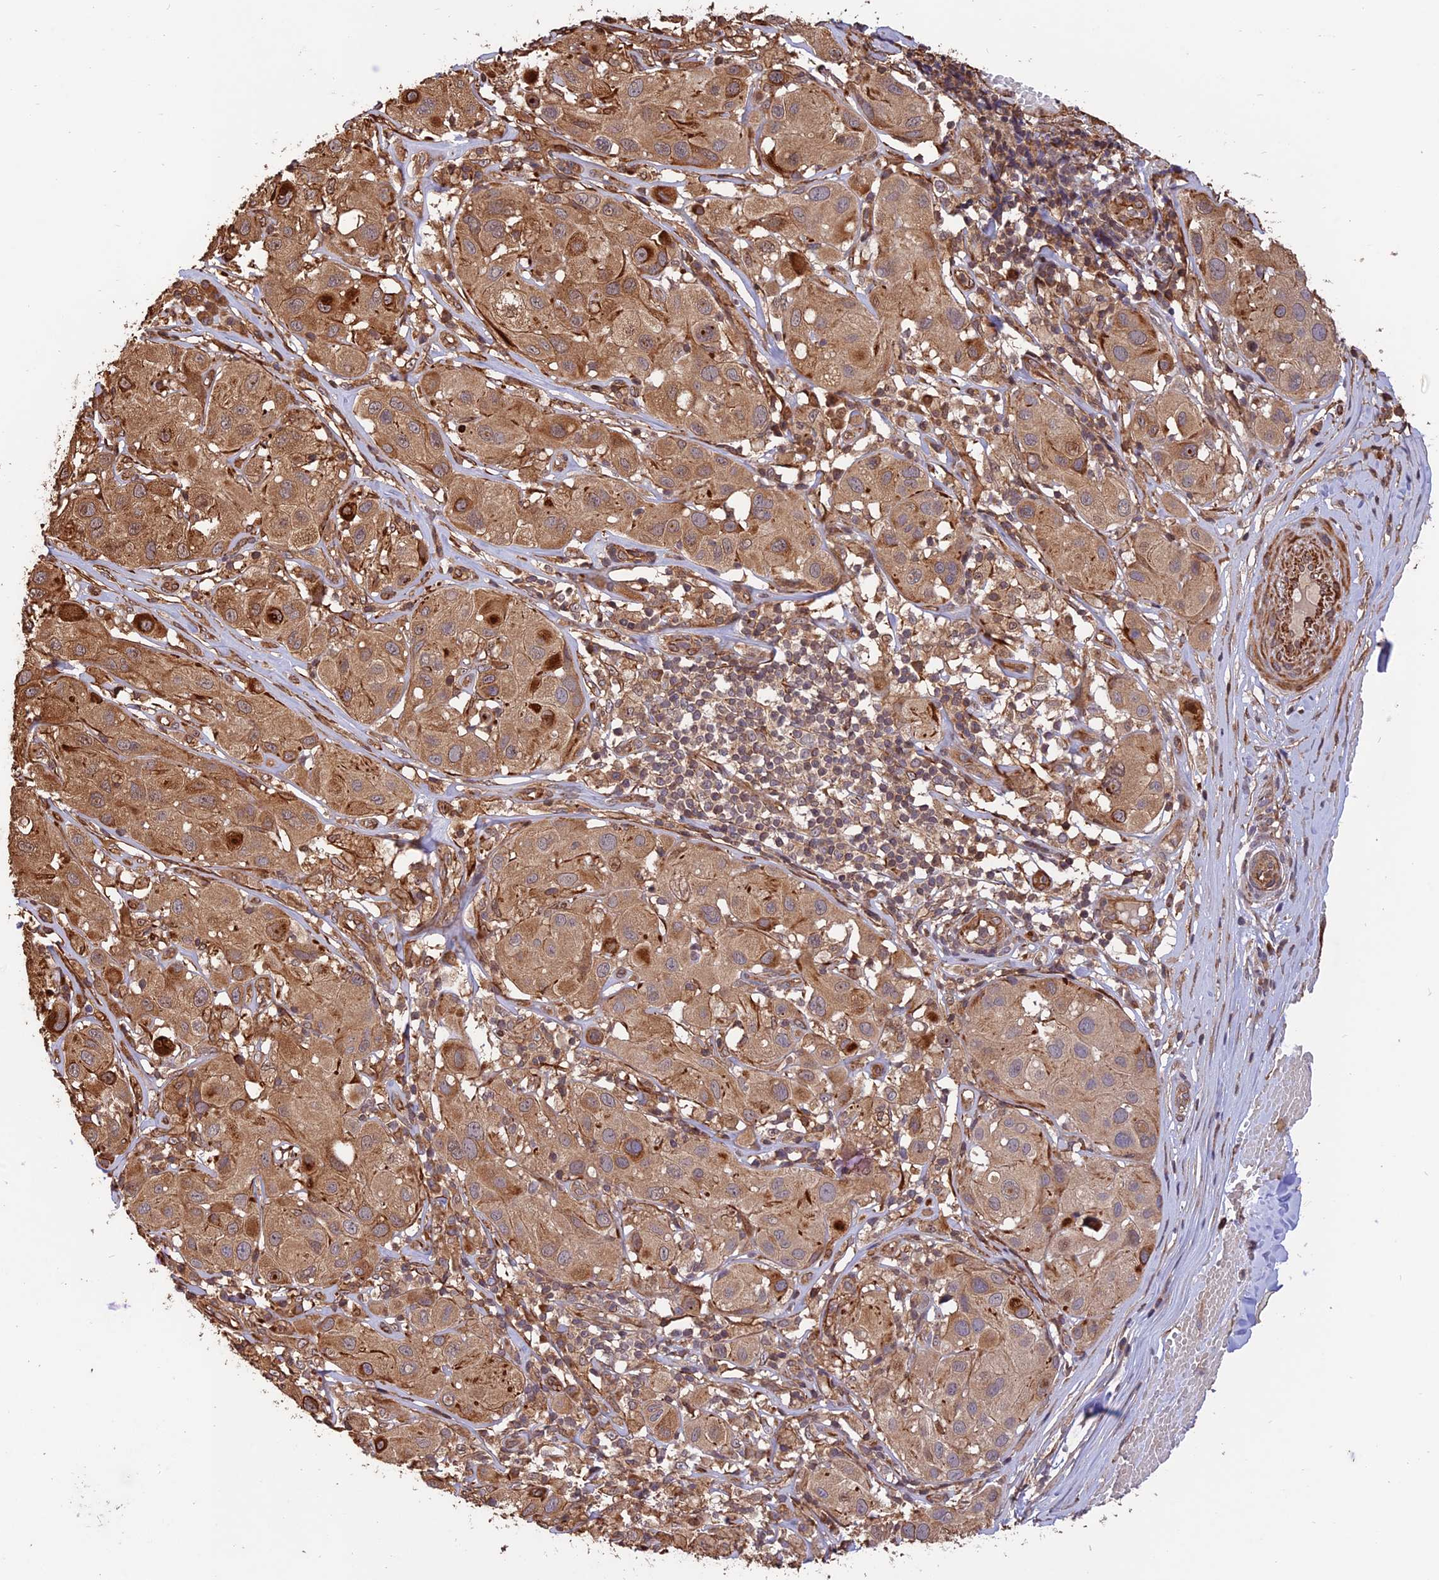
{"staining": {"intensity": "moderate", "quantity": ">75%", "location": "cytoplasmic/membranous"}, "tissue": "melanoma", "cell_type": "Tumor cells", "image_type": "cancer", "snomed": [{"axis": "morphology", "description": "Malignant melanoma, Metastatic site"}, {"axis": "topography", "description": "Skin"}], "caption": "The histopathology image shows staining of melanoma, revealing moderate cytoplasmic/membranous protein staining (brown color) within tumor cells.", "gene": "CREBL2", "patient": {"sex": "male", "age": 41}}